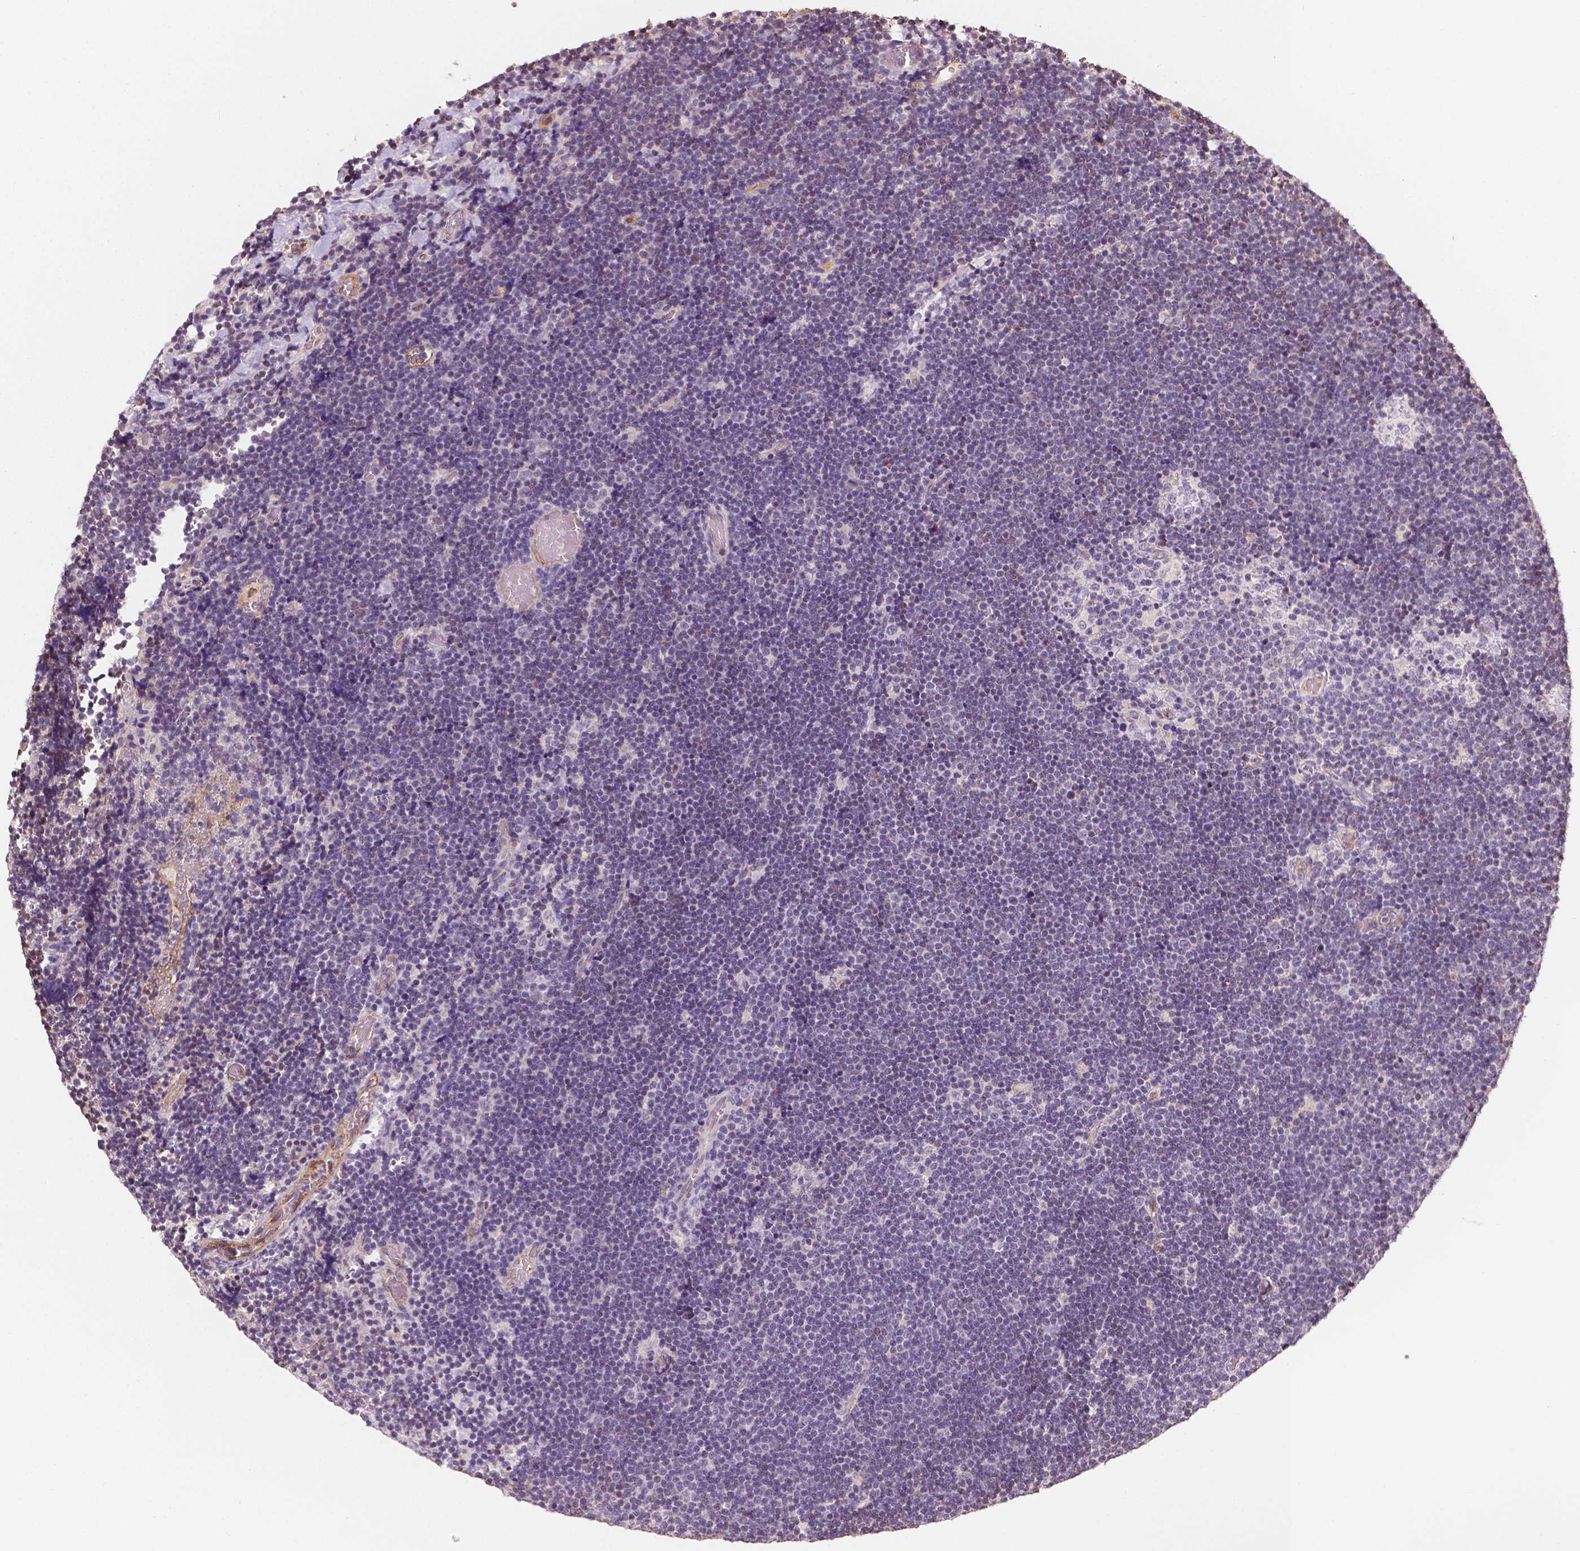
{"staining": {"intensity": "negative", "quantity": "none", "location": "none"}, "tissue": "lymphoma", "cell_type": "Tumor cells", "image_type": "cancer", "snomed": [{"axis": "morphology", "description": "Malignant lymphoma, non-Hodgkin's type, Low grade"}, {"axis": "topography", "description": "Brain"}], "caption": "Immunohistochemistry micrograph of neoplastic tissue: malignant lymphoma, non-Hodgkin's type (low-grade) stained with DAB (3,3'-diaminobenzidine) reveals no significant protein staining in tumor cells.", "gene": "SLC22A4", "patient": {"sex": "female", "age": 66}}